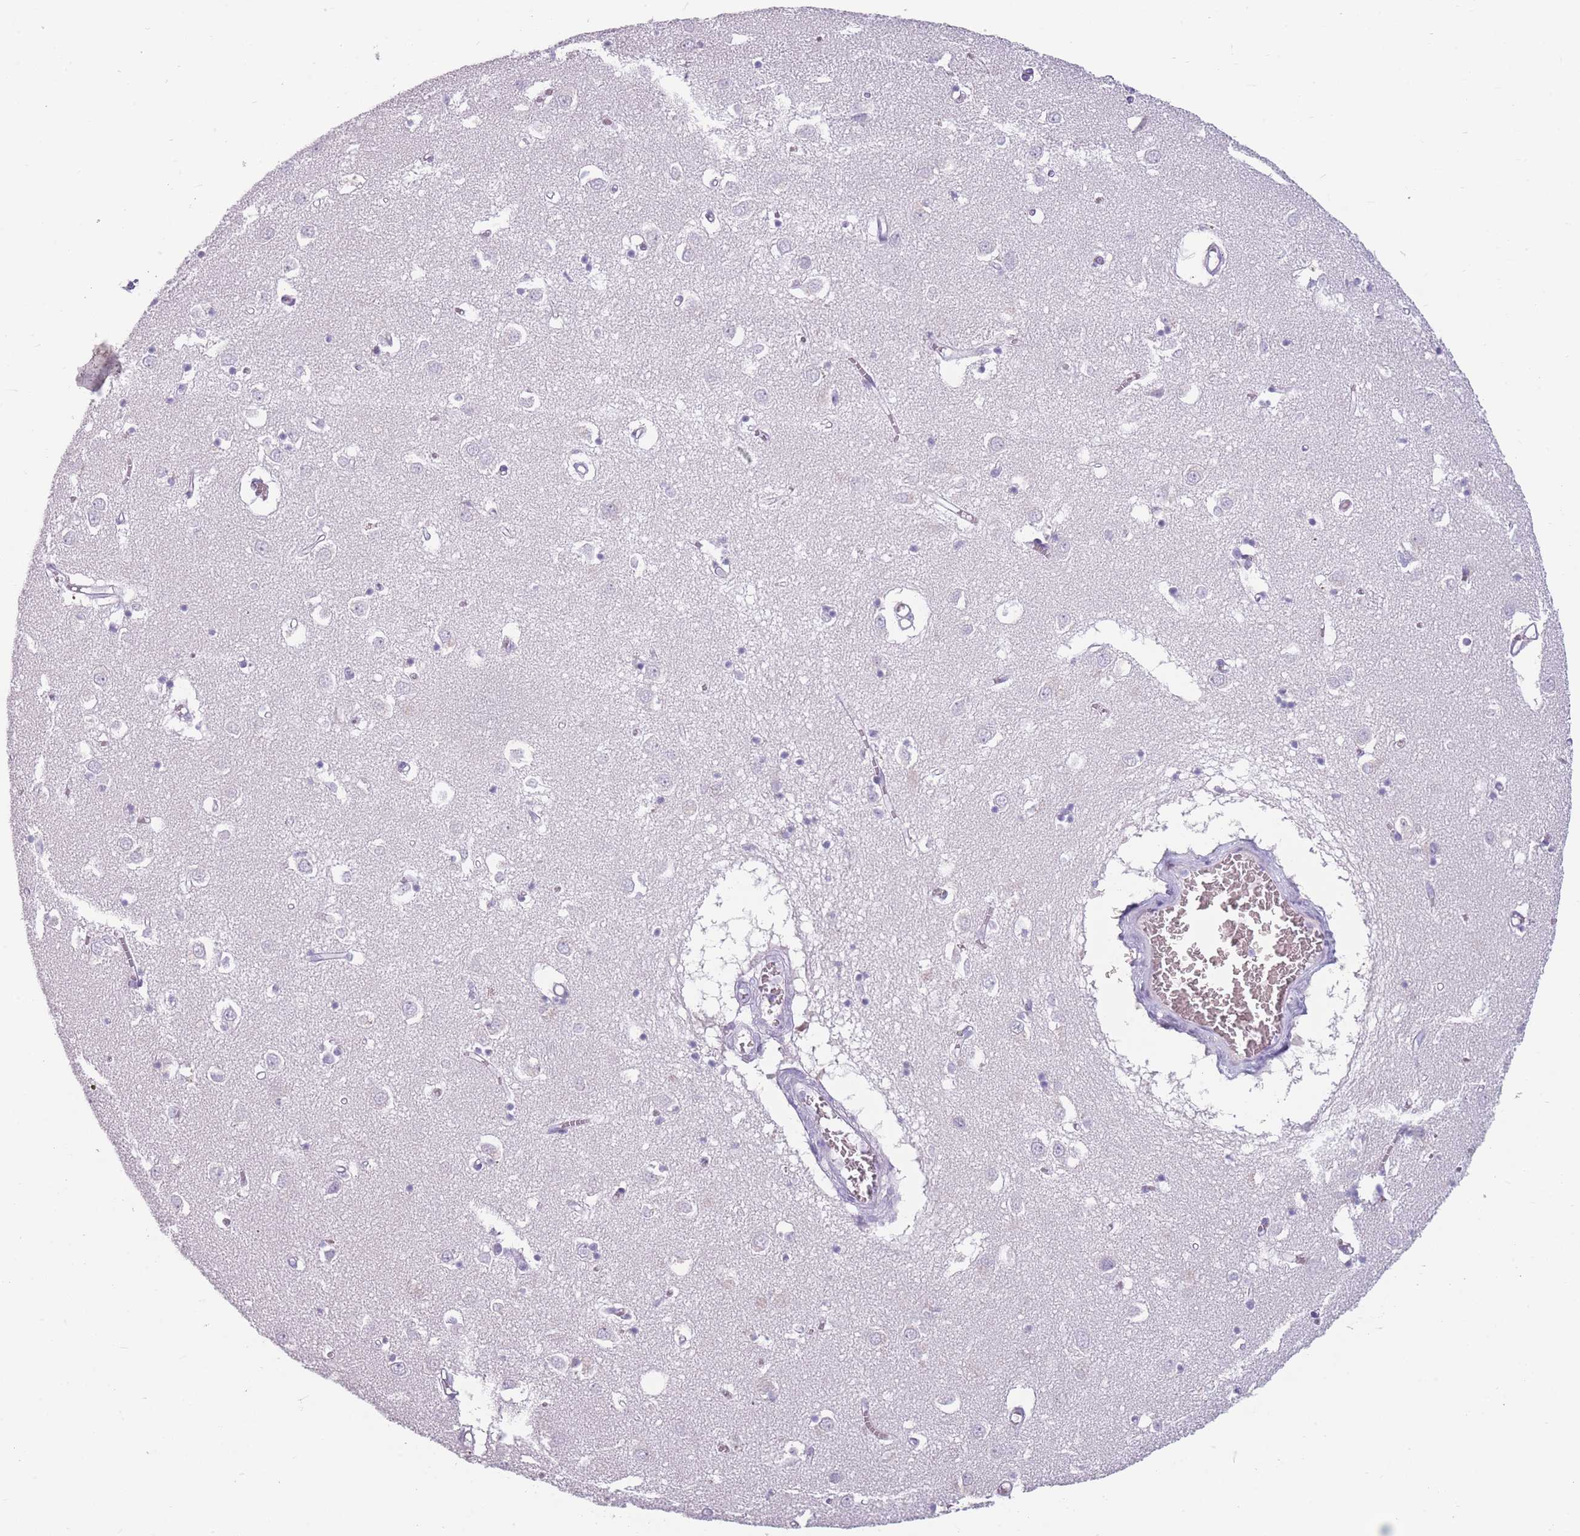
{"staining": {"intensity": "negative", "quantity": "none", "location": "none"}, "tissue": "caudate", "cell_type": "Glial cells", "image_type": "normal", "snomed": [{"axis": "morphology", "description": "Normal tissue, NOS"}, {"axis": "topography", "description": "Lateral ventricle wall"}], "caption": "This is an immunohistochemistry (IHC) photomicrograph of benign human caudate. There is no positivity in glial cells.", "gene": "CCNO", "patient": {"sex": "male", "age": 70}}